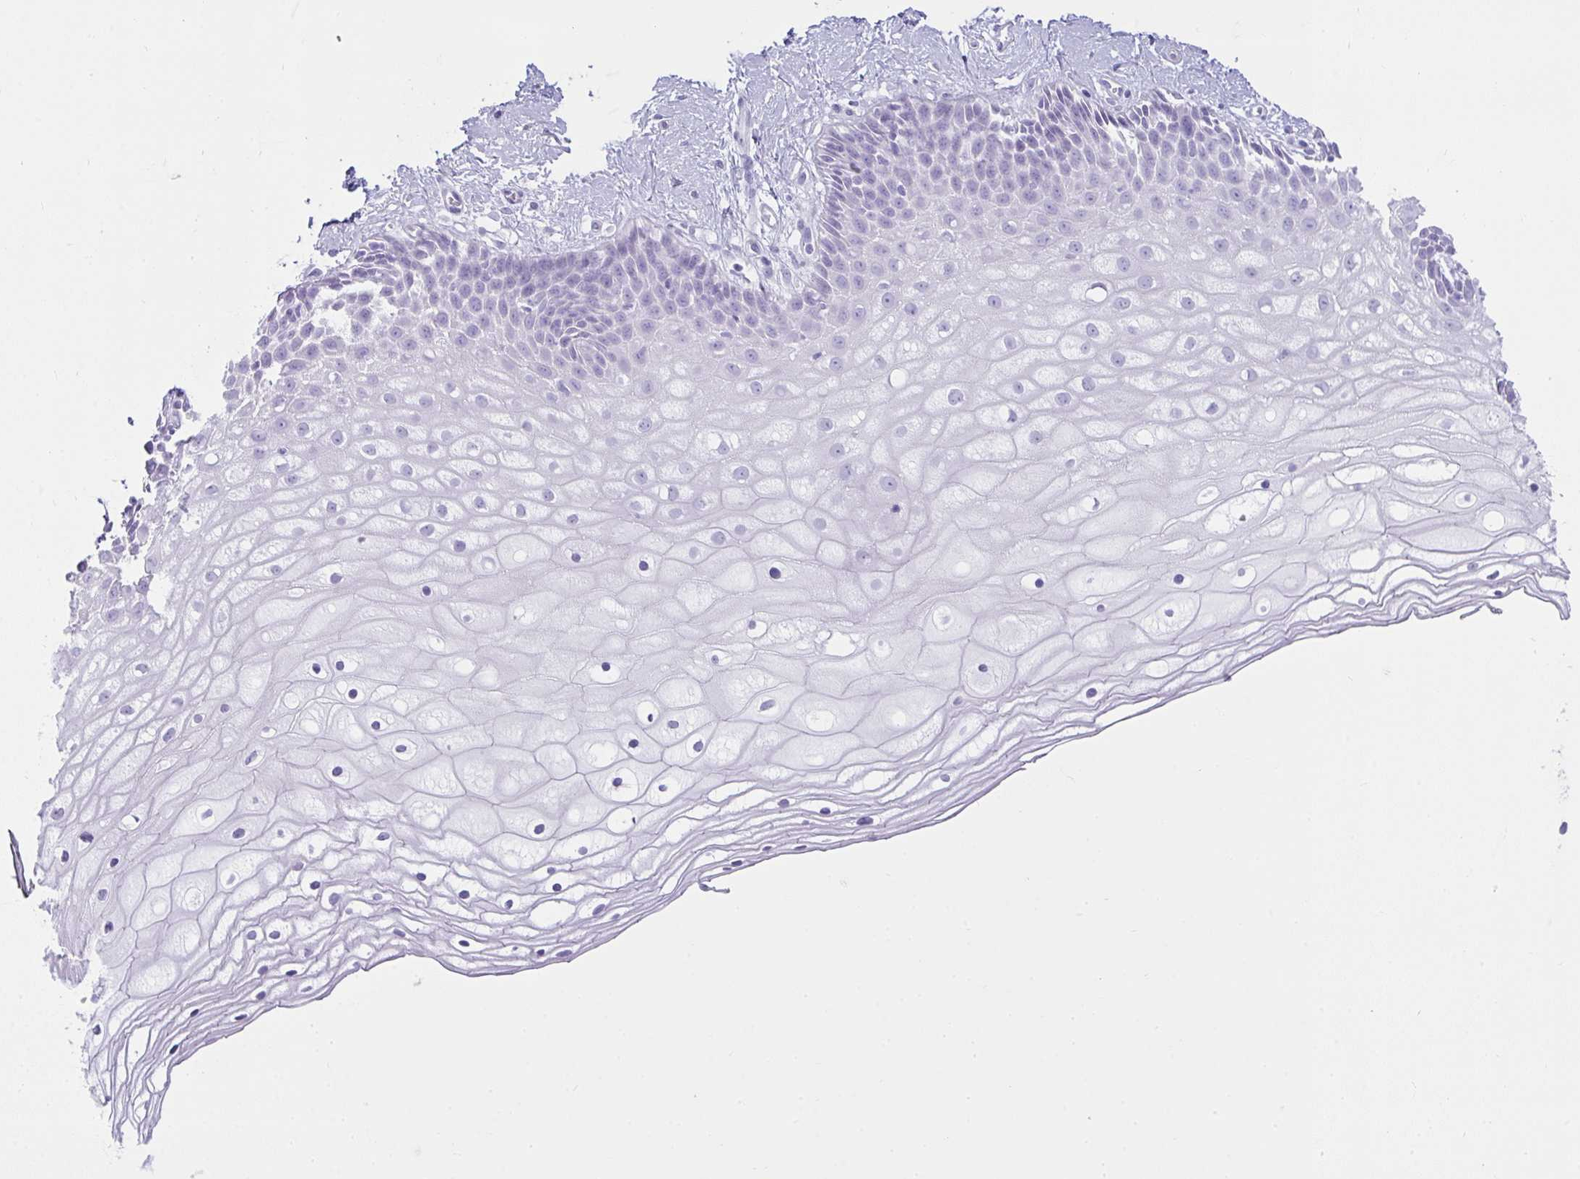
{"staining": {"intensity": "negative", "quantity": "none", "location": "none"}, "tissue": "cervix", "cell_type": "Glandular cells", "image_type": "normal", "snomed": [{"axis": "morphology", "description": "Normal tissue, NOS"}, {"axis": "topography", "description": "Cervix"}], "caption": "A high-resolution micrograph shows immunohistochemistry staining of normal cervix, which reveals no significant positivity in glandular cells. (Brightfield microscopy of DAB (3,3'-diaminobenzidine) IHC at high magnification).", "gene": "RASL10A", "patient": {"sex": "female", "age": 36}}